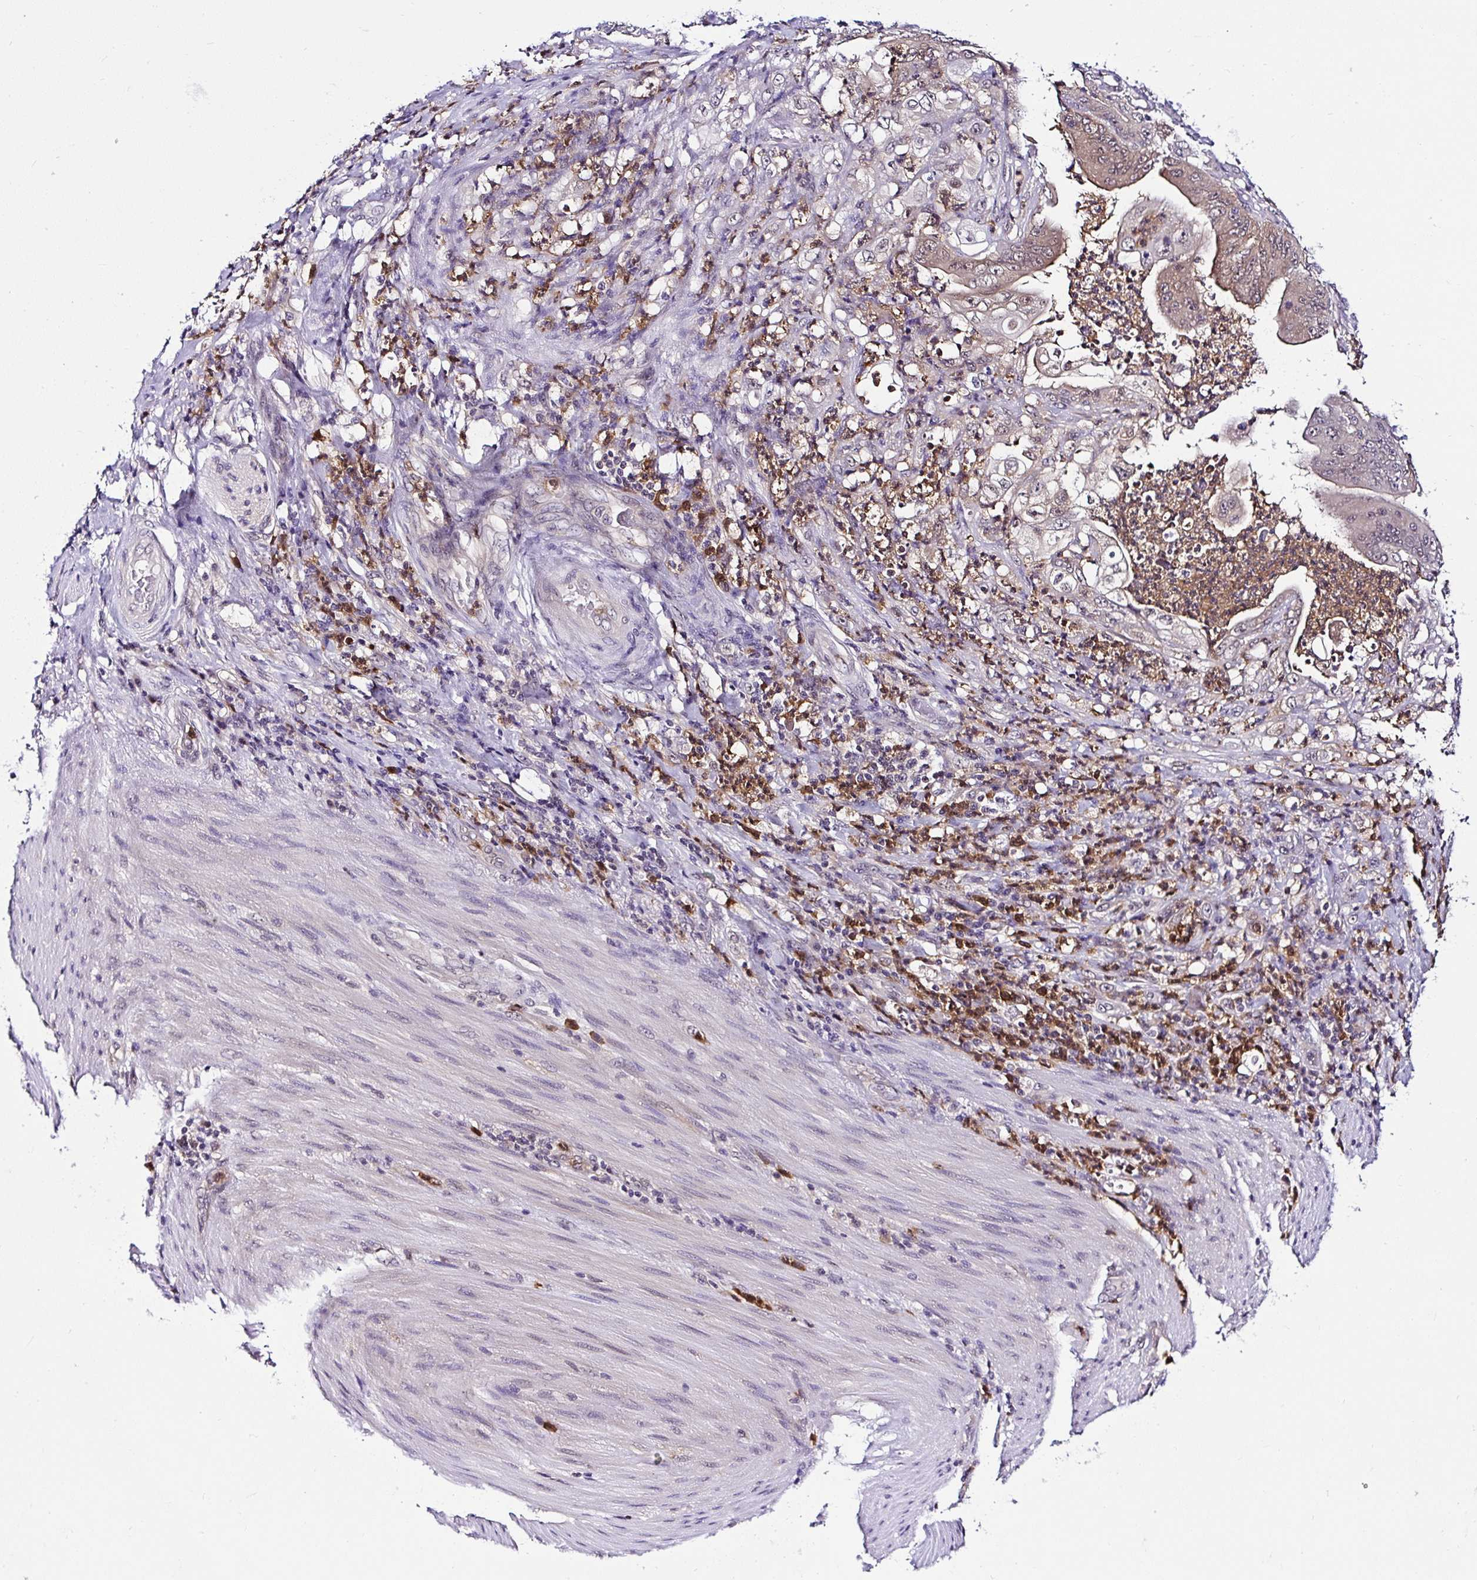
{"staining": {"intensity": "weak", "quantity": "25%-75%", "location": "cytoplasmic/membranous"}, "tissue": "stomach cancer", "cell_type": "Tumor cells", "image_type": "cancer", "snomed": [{"axis": "morphology", "description": "Adenocarcinoma, NOS"}, {"axis": "topography", "description": "Stomach"}], "caption": "Stomach cancer (adenocarcinoma) stained with immunohistochemistry exhibits weak cytoplasmic/membranous expression in approximately 25%-75% of tumor cells.", "gene": "PIN4", "patient": {"sex": "female", "age": 73}}